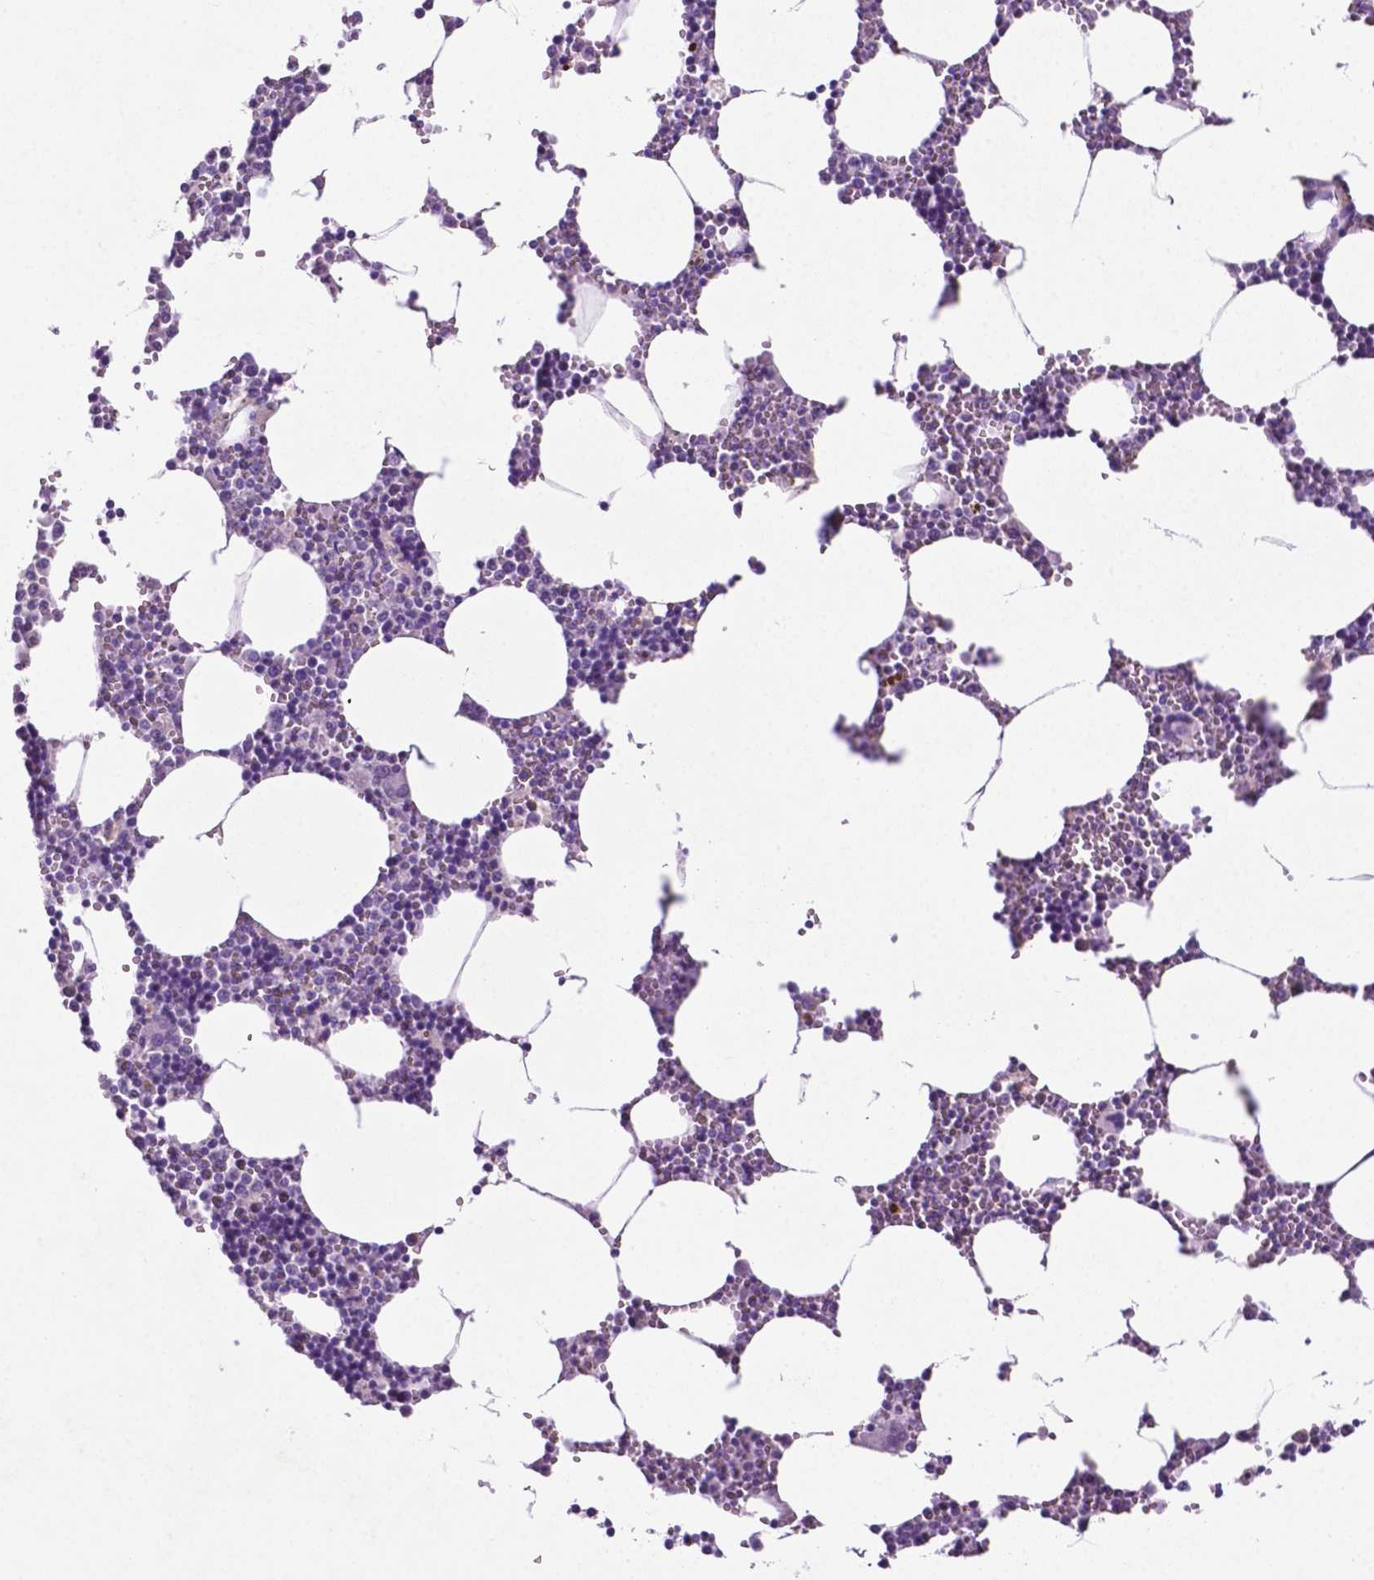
{"staining": {"intensity": "moderate", "quantity": "<25%", "location": "nuclear"}, "tissue": "bone marrow", "cell_type": "Hematopoietic cells", "image_type": "normal", "snomed": [{"axis": "morphology", "description": "Normal tissue, NOS"}, {"axis": "topography", "description": "Bone marrow"}], "caption": "Moderate nuclear positivity for a protein is identified in approximately <25% of hematopoietic cells of benign bone marrow using immunohistochemistry.", "gene": "PHGR1", "patient": {"sex": "male", "age": 54}}